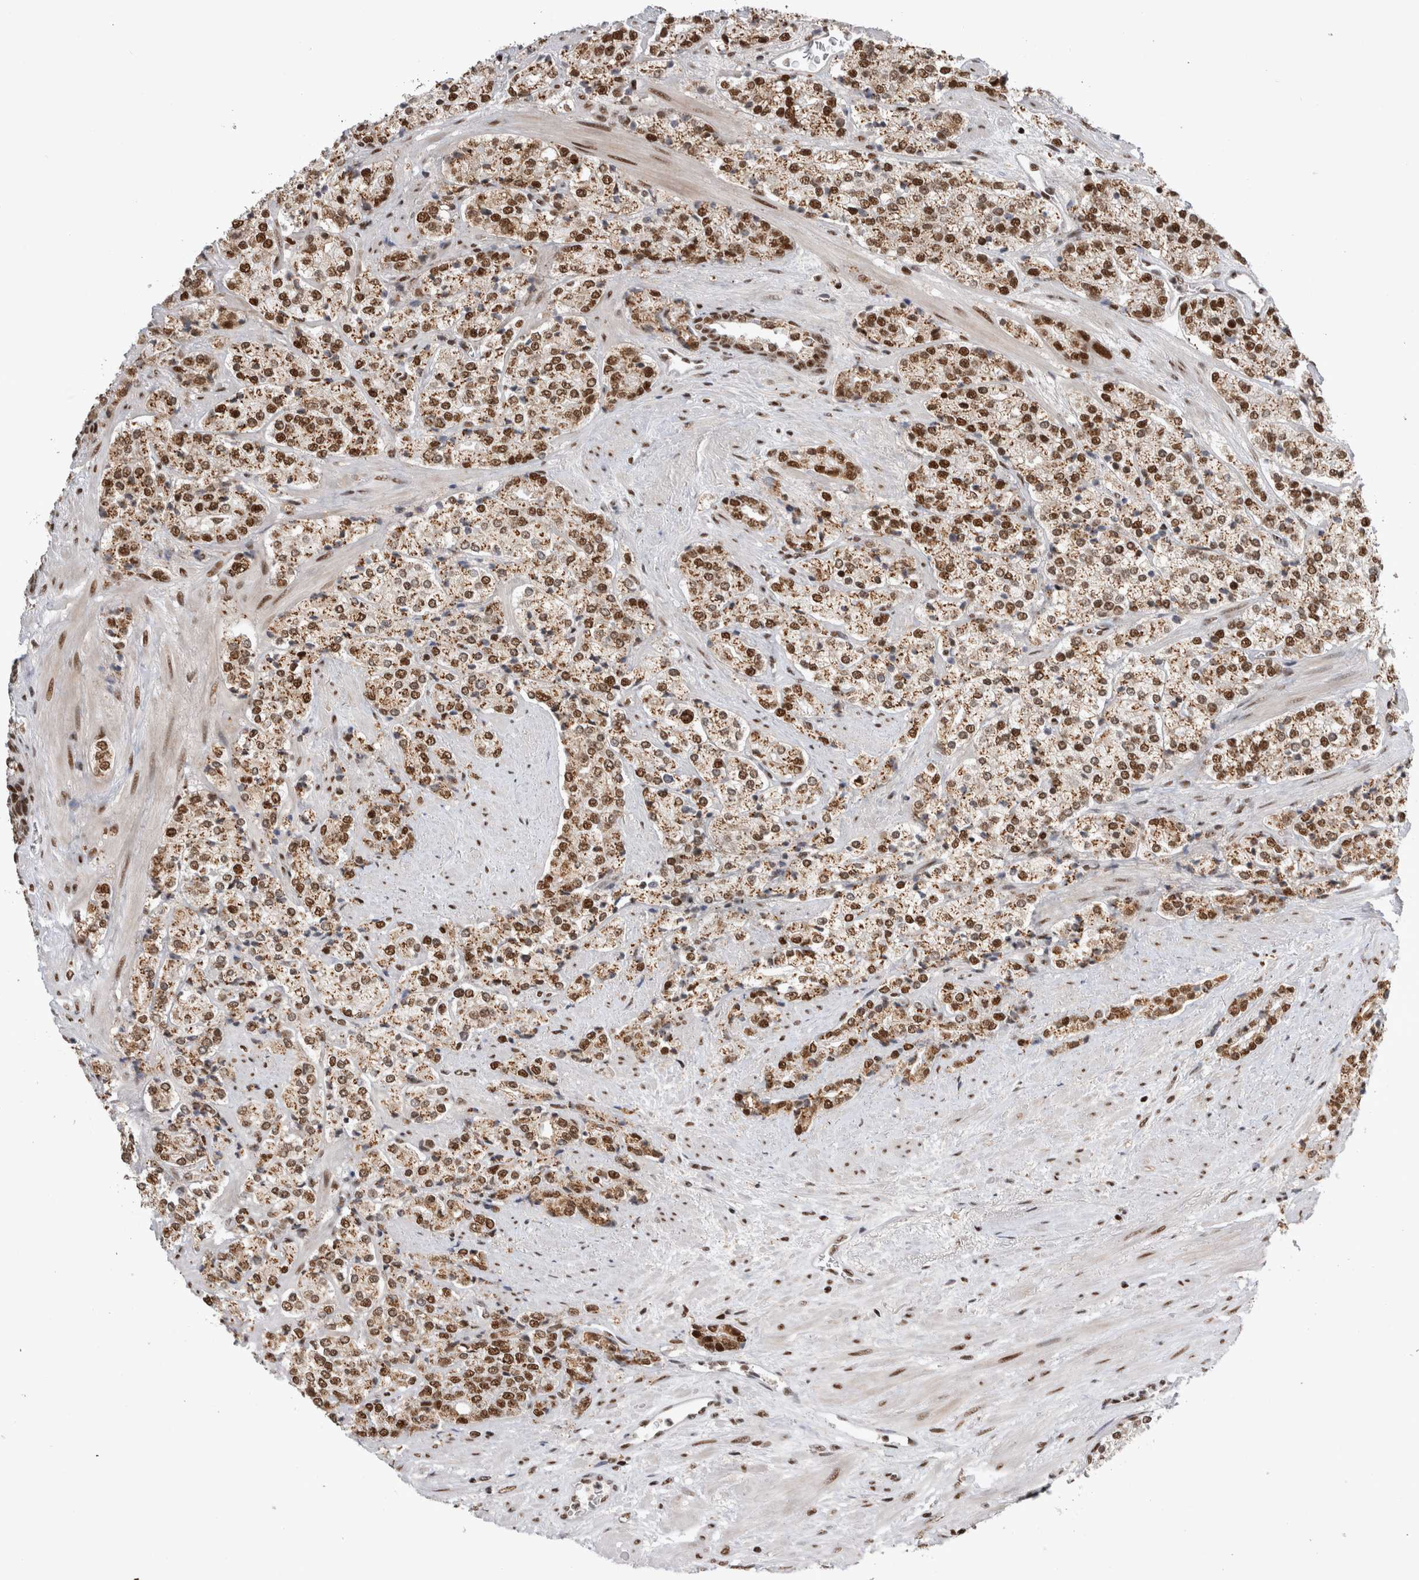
{"staining": {"intensity": "strong", "quantity": ">75%", "location": "cytoplasmic/membranous,nuclear"}, "tissue": "prostate cancer", "cell_type": "Tumor cells", "image_type": "cancer", "snomed": [{"axis": "morphology", "description": "Adenocarcinoma, High grade"}, {"axis": "topography", "description": "Prostate"}], "caption": "Immunohistochemistry (IHC) of human high-grade adenocarcinoma (prostate) reveals high levels of strong cytoplasmic/membranous and nuclear staining in about >75% of tumor cells.", "gene": "EYA2", "patient": {"sex": "male", "age": 71}}